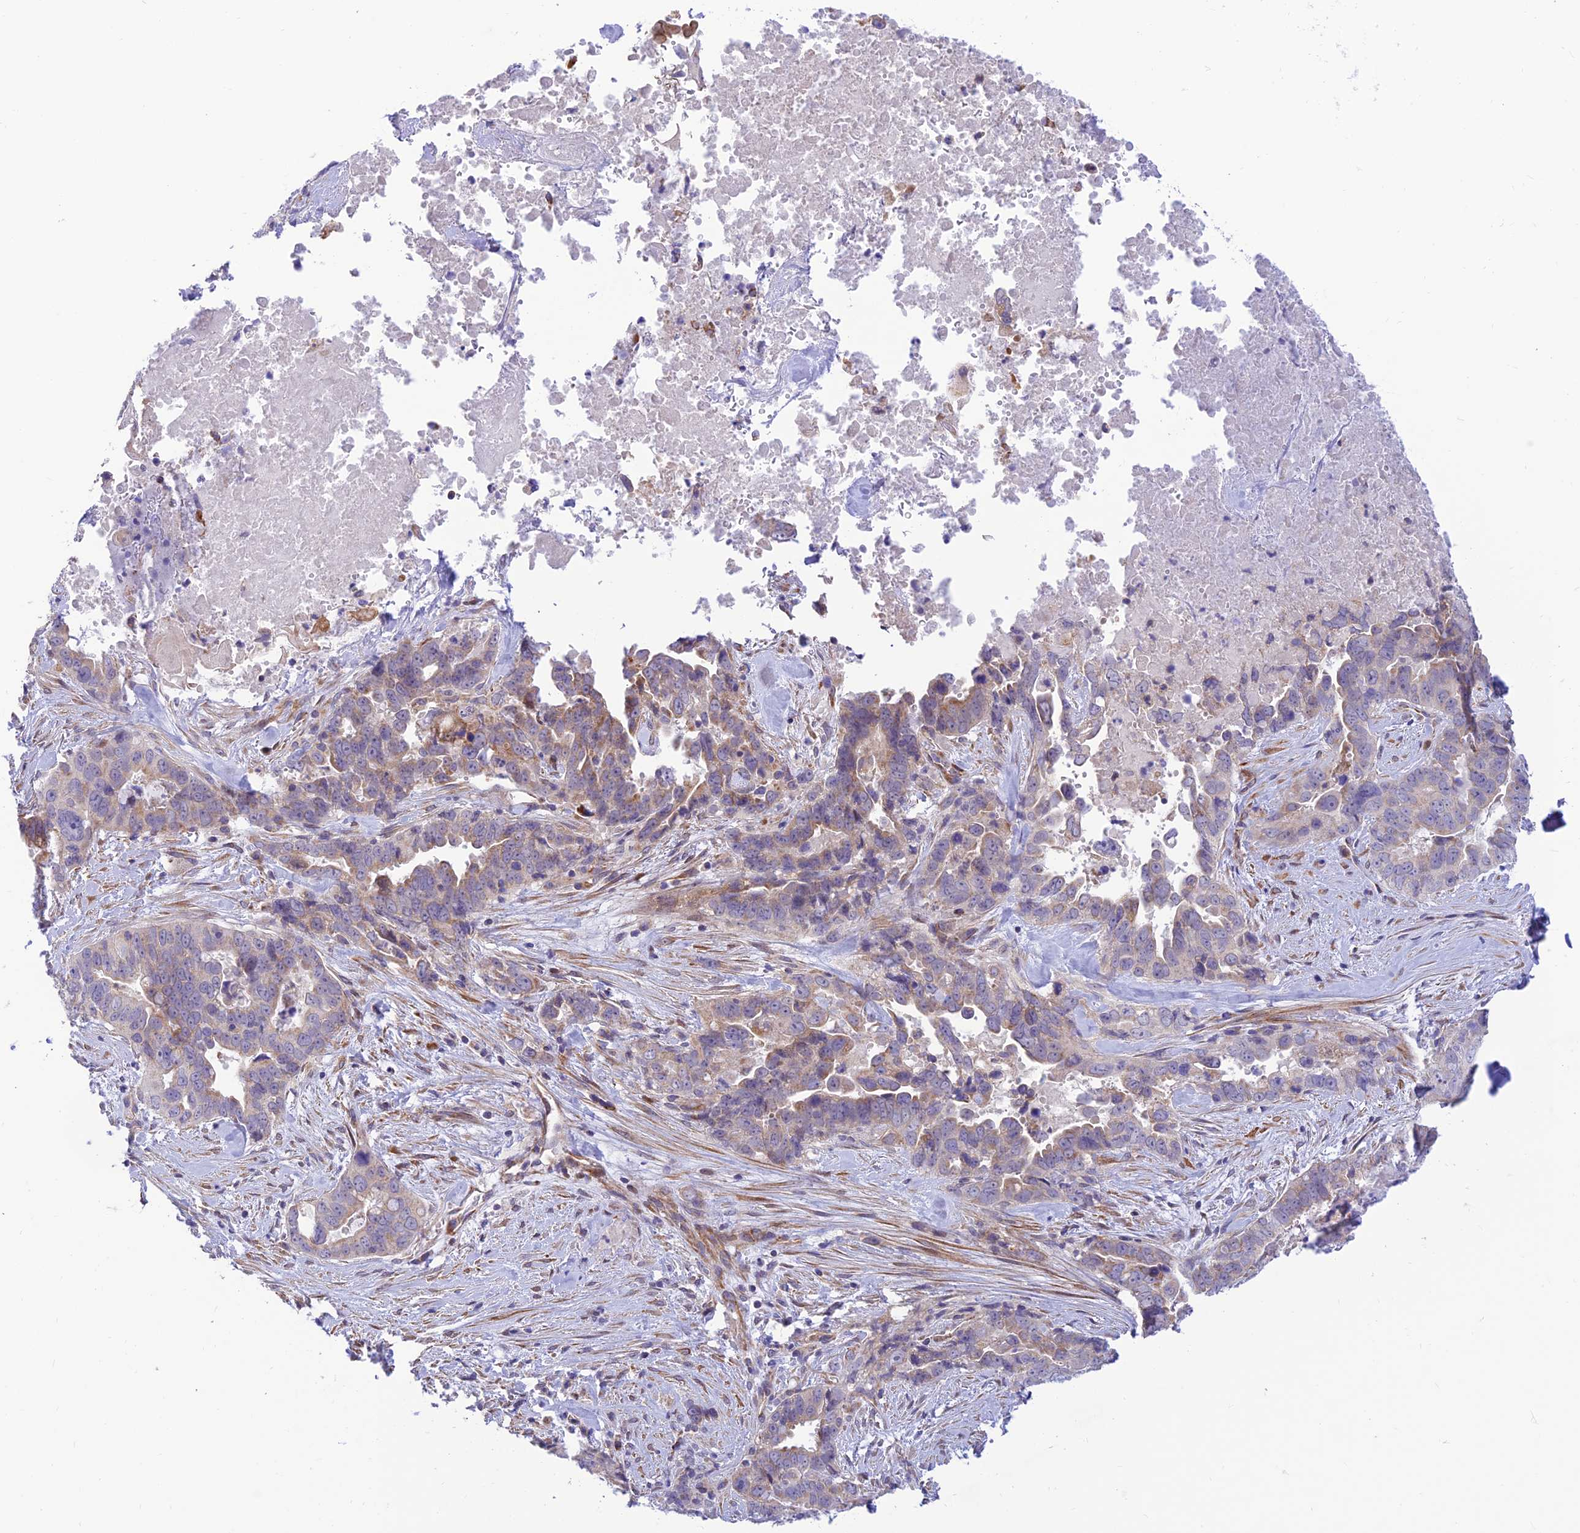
{"staining": {"intensity": "moderate", "quantity": "<25%", "location": "cytoplasmic/membranous"}, "tissue": "pancreatic cancer", "cell_type": "Tumor cells", "image_type": "cancer", "snomed": [{"axis": "morphology", "description": "Adenocarcinoma, NOS"}, {"axis": "topography", "description": "Pancreas"}], "caption": "There is low levels of moderate cytoplasmic/membranous expression in tumor cells of pancreatic cancer (adenocarcinoma), as demonstrated by immunohistochemical staining (brown color).", "gene": "FAM186B", "patient": {"sex": "male", "age": 80}}